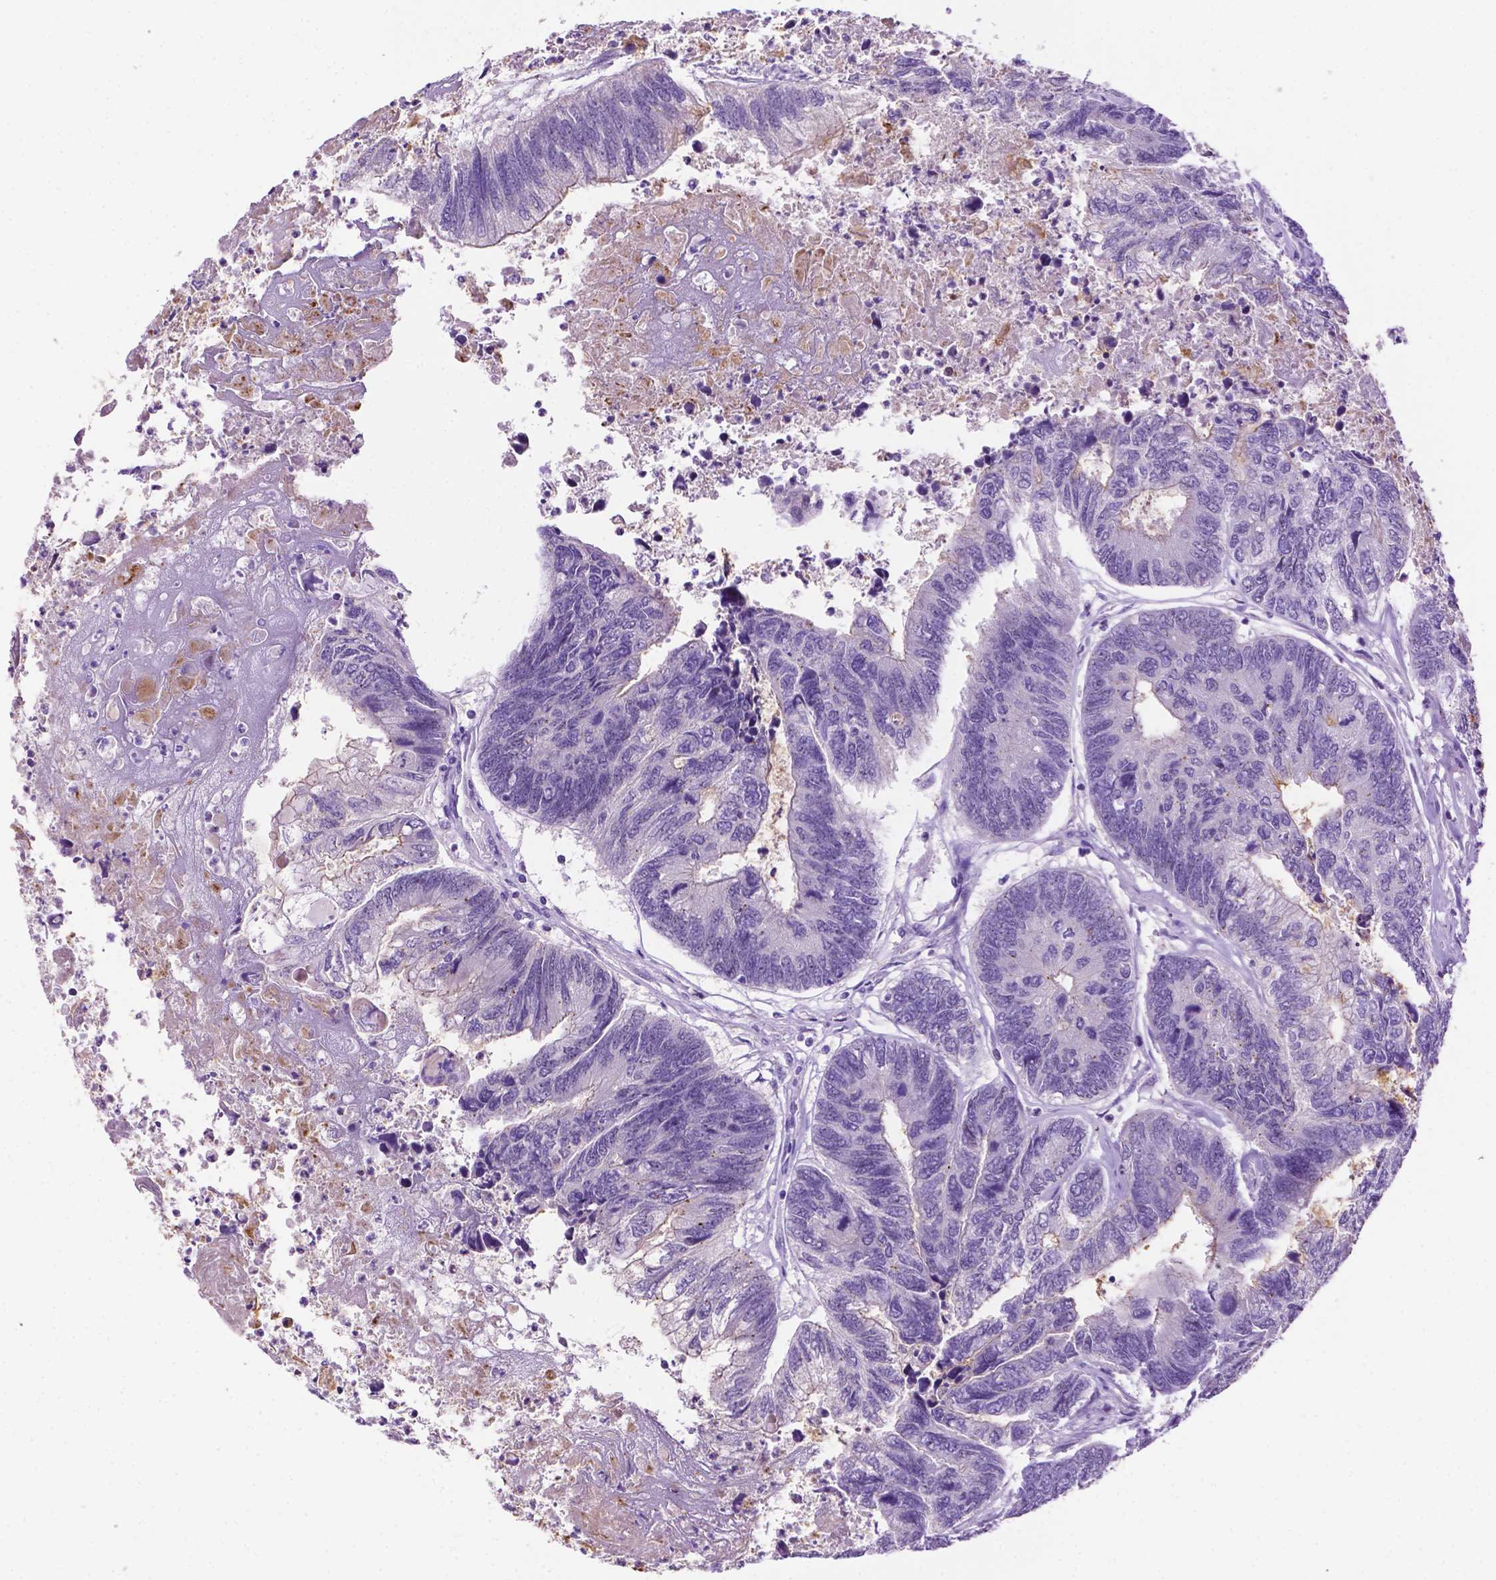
{"staining": {"intensity": "negative", "quantity": "none", "location": "none"}, "tissue": "colorectal cancer", "cell_type": "Tumor cells", "image_type": "cancer", "snomed": [{"axis": "morphology", "description": "Adenocarcinoma, NOS"}, {"axis": "topography", "description": "Colon"}], "caption": "IHC histopathology image of neoplastic tissue: human colorectal cancer (adenocarcinoma) stained with DAB (3,3'-diaminobenzidine) exhibits no significant protein staining in tumor cells. (Immunohistochemistry, brightfield microscopy, high magnification).", "gene": "MMP27", "patient": {"sex": "female", "age": 67}}